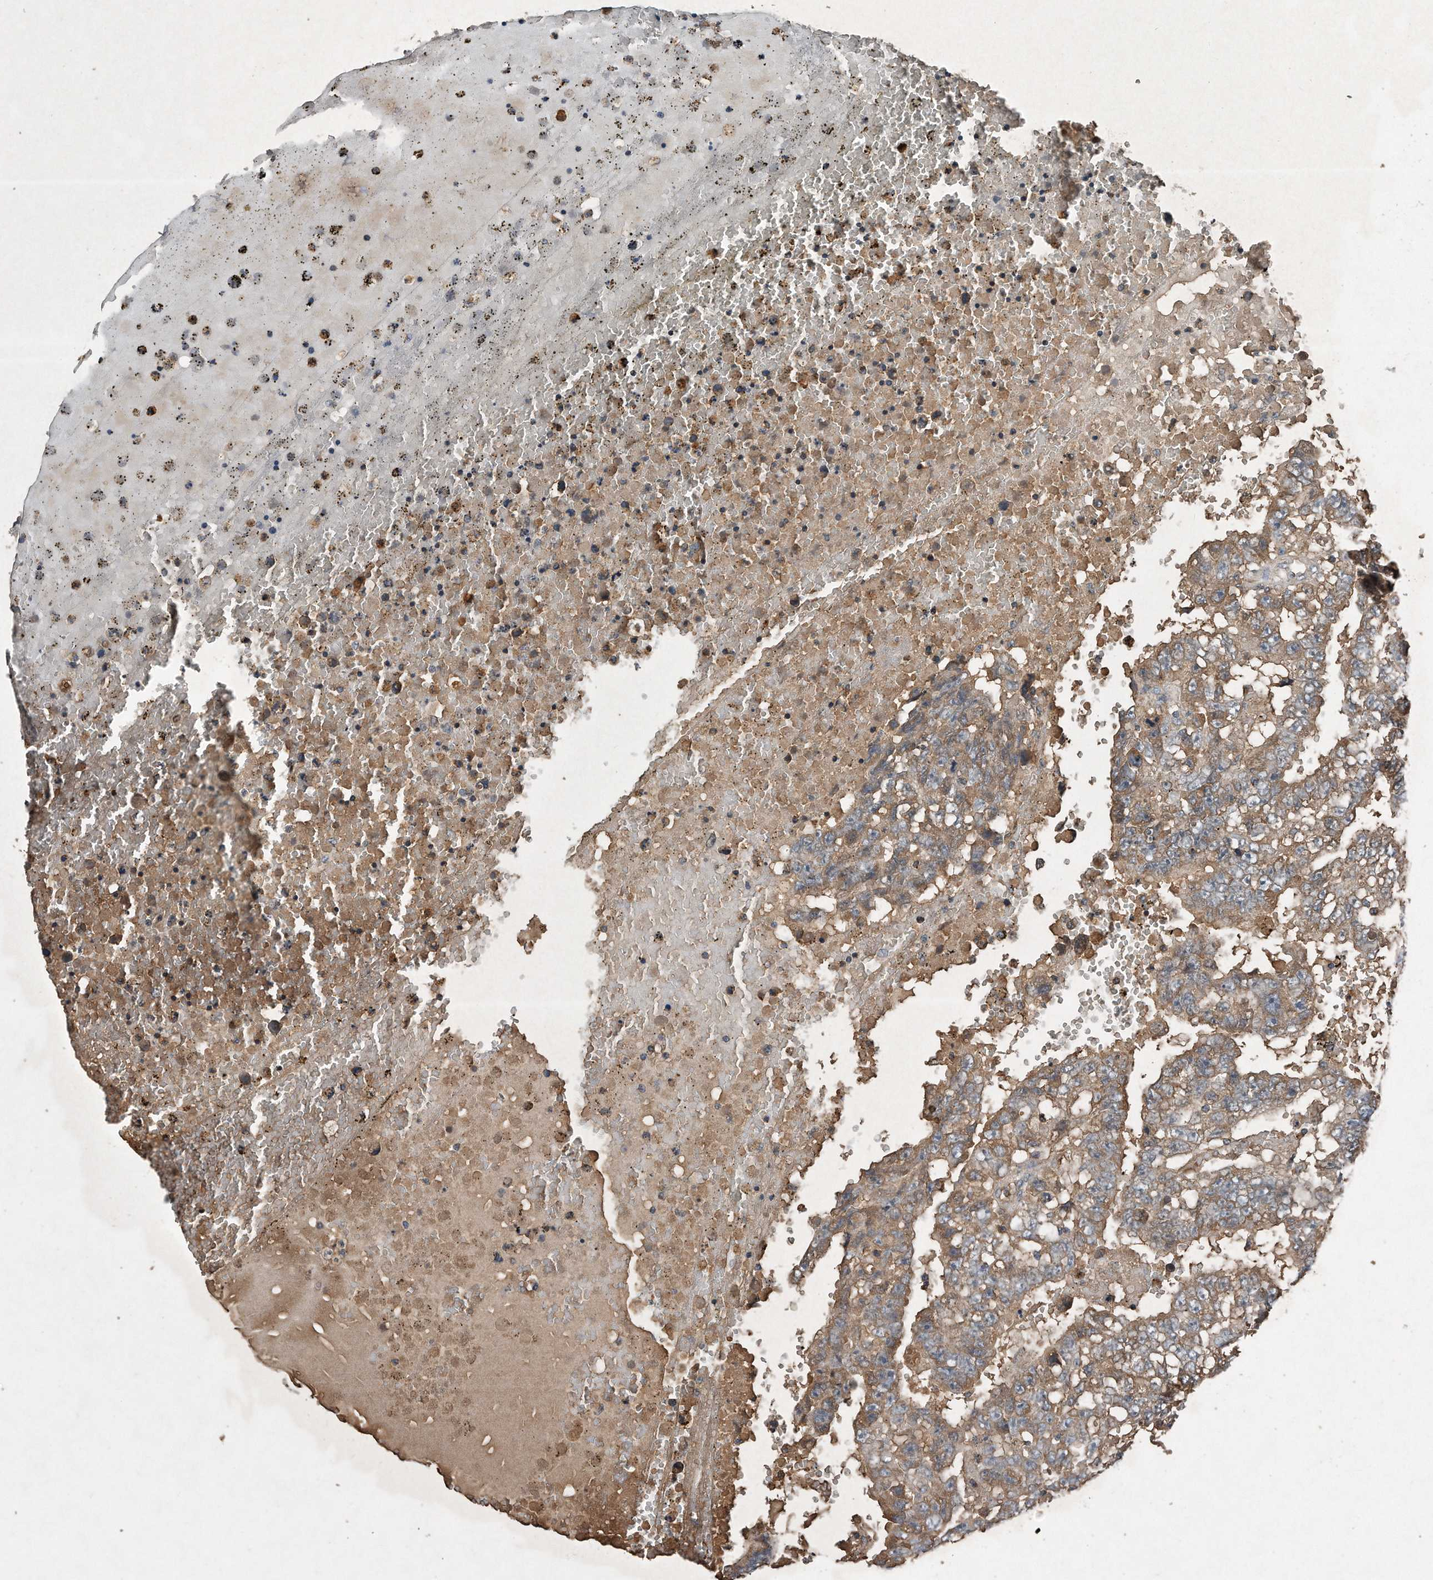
{"staining": {"intensity": "weak", "quantity": ">75%", "location": "cytoplasmic/membranous"}, "tissue": "testis cancer", "cell_type": "Tumor cells", "image_type": "cancer", "snomed": [{"axis": "morphology", "description": "Carcinoma, Embryonal, NOS"}, {"axis": "topography", "description": "Testis"}], "caption": "Protein expression analysis of human testis cancer (embryonal carcinoma) reveals weak cytoplasmic/membranous expression in approximately >75% of tumor cells.", "gene": "SDHA", "patient": {"sex": "male", "age": 25}}